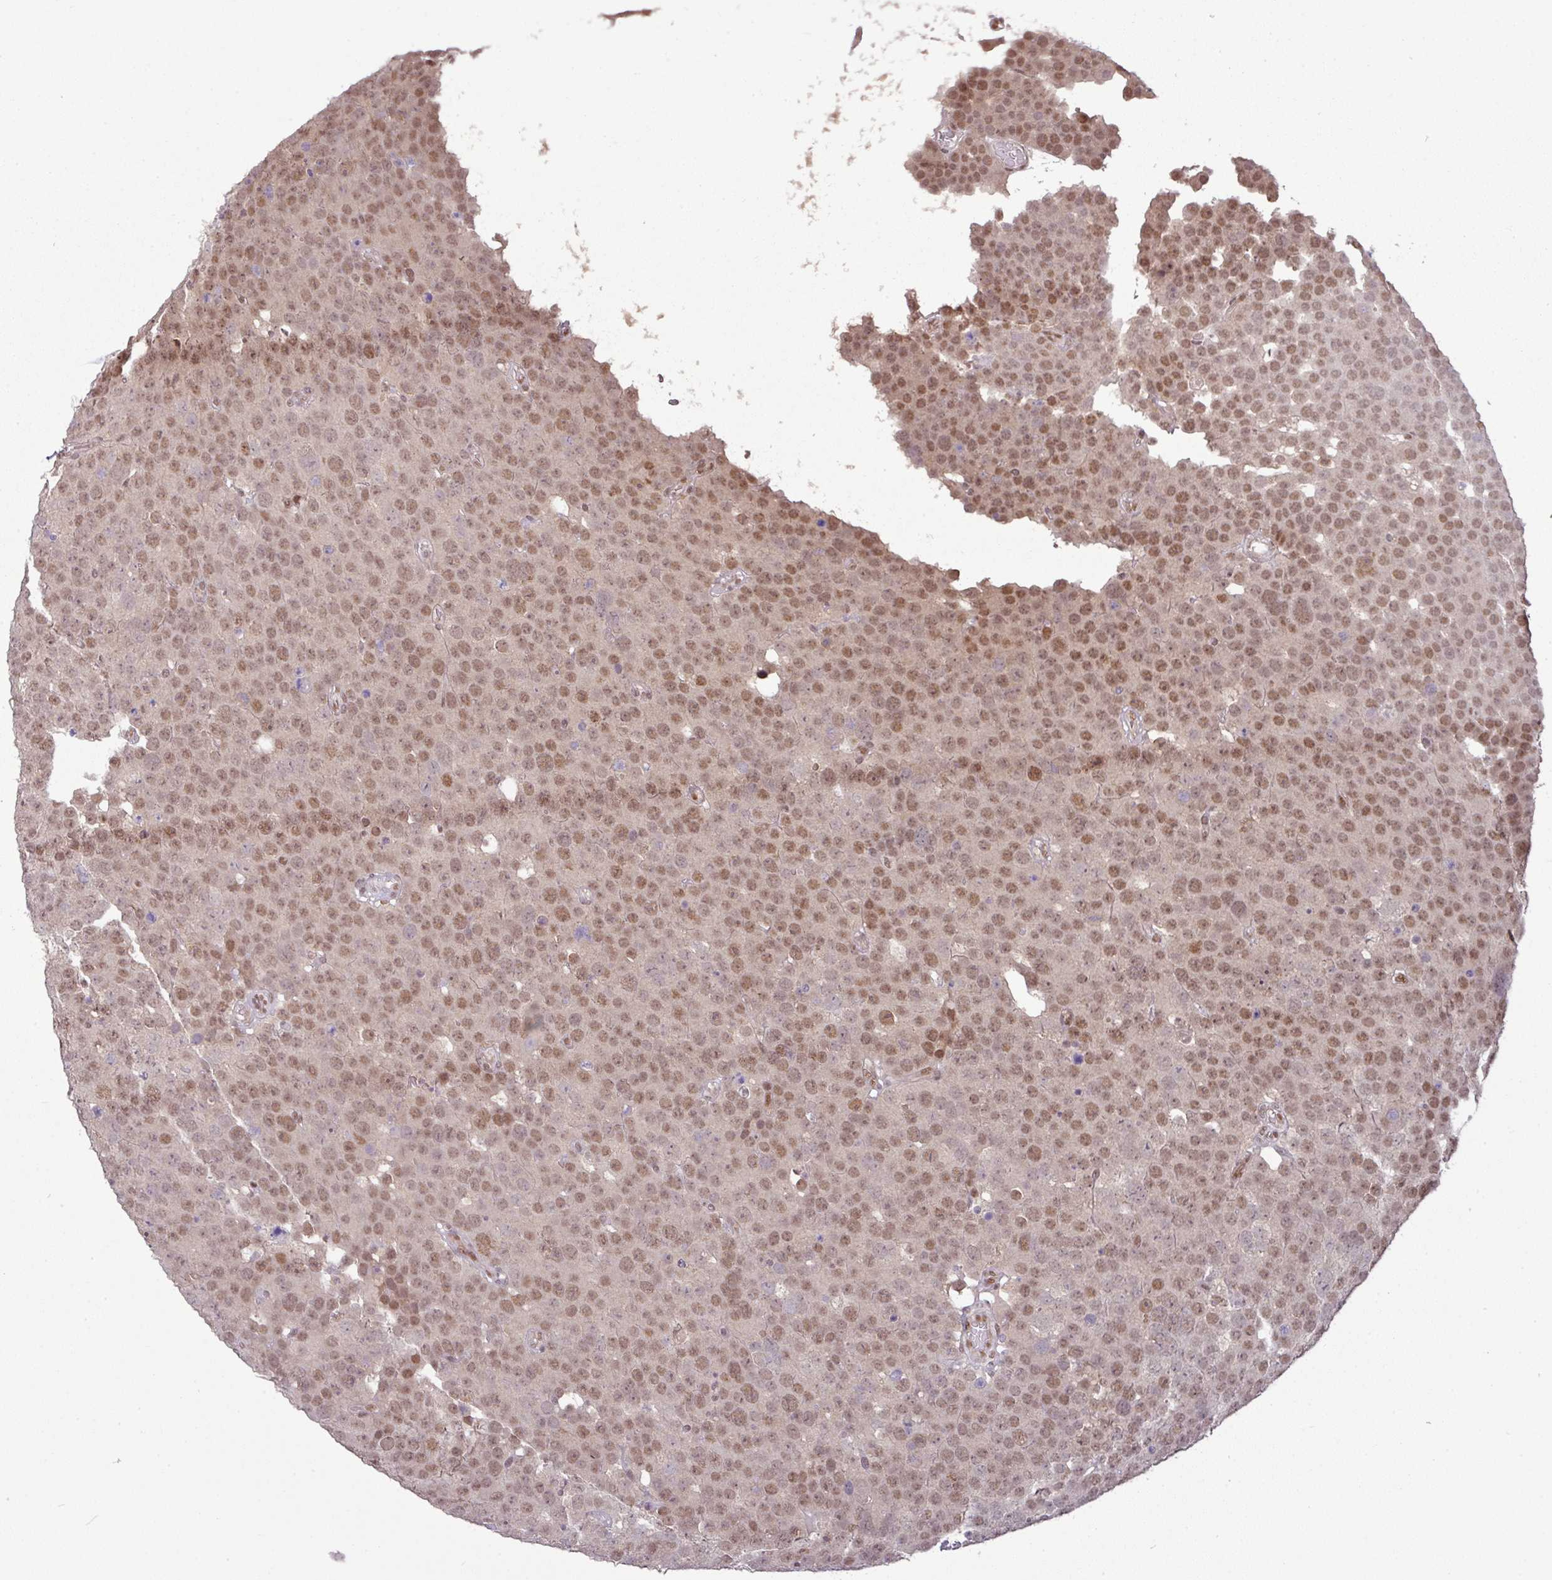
{"staining": {"intensity": "moderate", "quantity": ">75%", "location": "nuclear"}, "tissue": "testis cancer", "cell_type": "Tumor cells", "image_type": "cancer", "snomed": [{"axis": "morphology", "description": "Seminoma, NOS"}, {"axis": "topography", "description": "Testis"}], "caption": "Seminoma (testis) tissue demonstrates moderate nuclear staining in approximately >75% of tumor cells, visualized by immunohistochemistry. (IHC, brightfield microscopy, high magnification).", "gene": "CIC", "patient": {"sex": "male", "age": 71}}